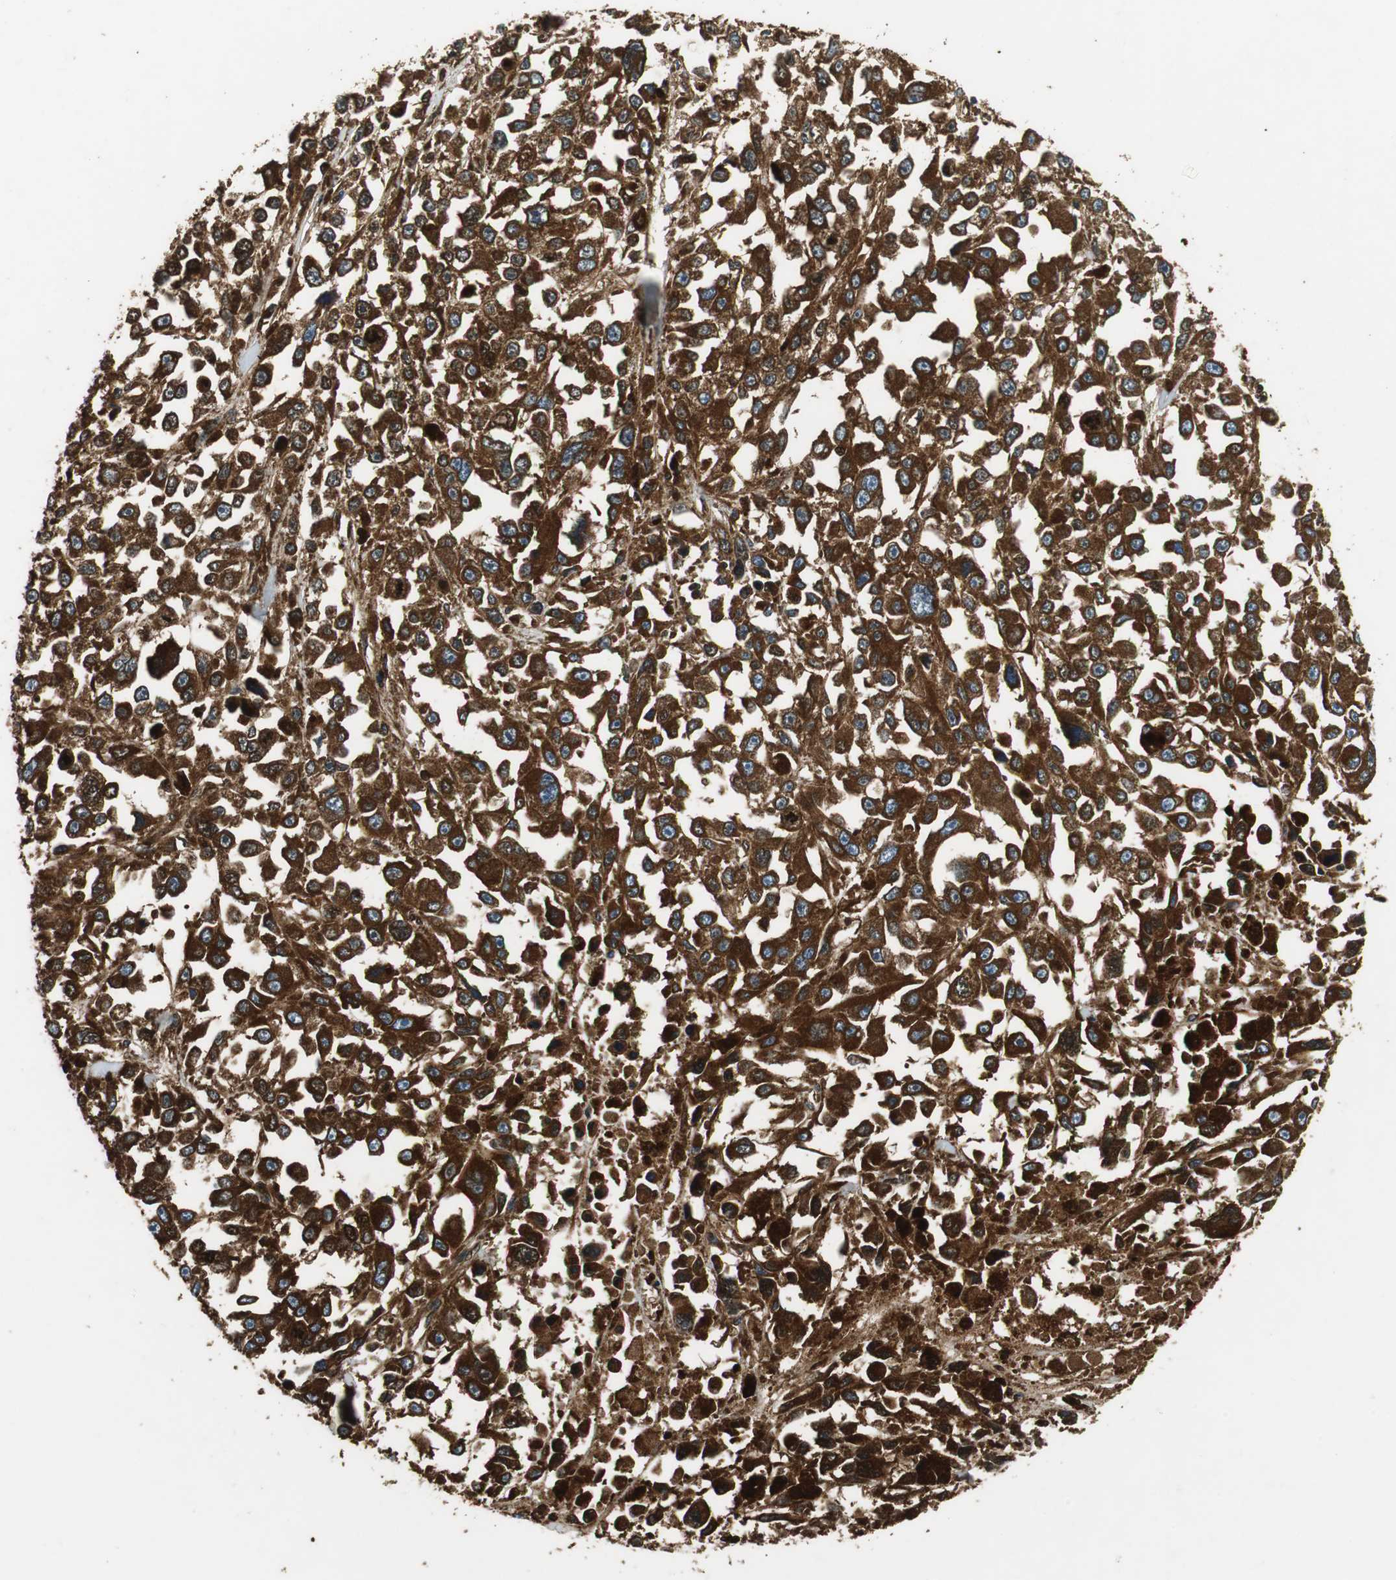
{"staining": {"intensity": "strong", "quantity": ">75%", "location": "cytoplasmic/membranous"}, "tissue": "melanoma", "cell_type": "Tumor cells", "image_type": "cancer", "snomed": [{"axis": "morphology", "description": "Malignant melanoma, Metastatic site"}, {"axis": "topography", "description": "Lymph node"}], "caption": "Melanoma stained with DAB immunohistochemistry shows high levels of strong cytoplasmic/membranous expression in about >75% of tumor cells.", "gene": "ORM1", "patient": {"sex": "male", "age": 59}}